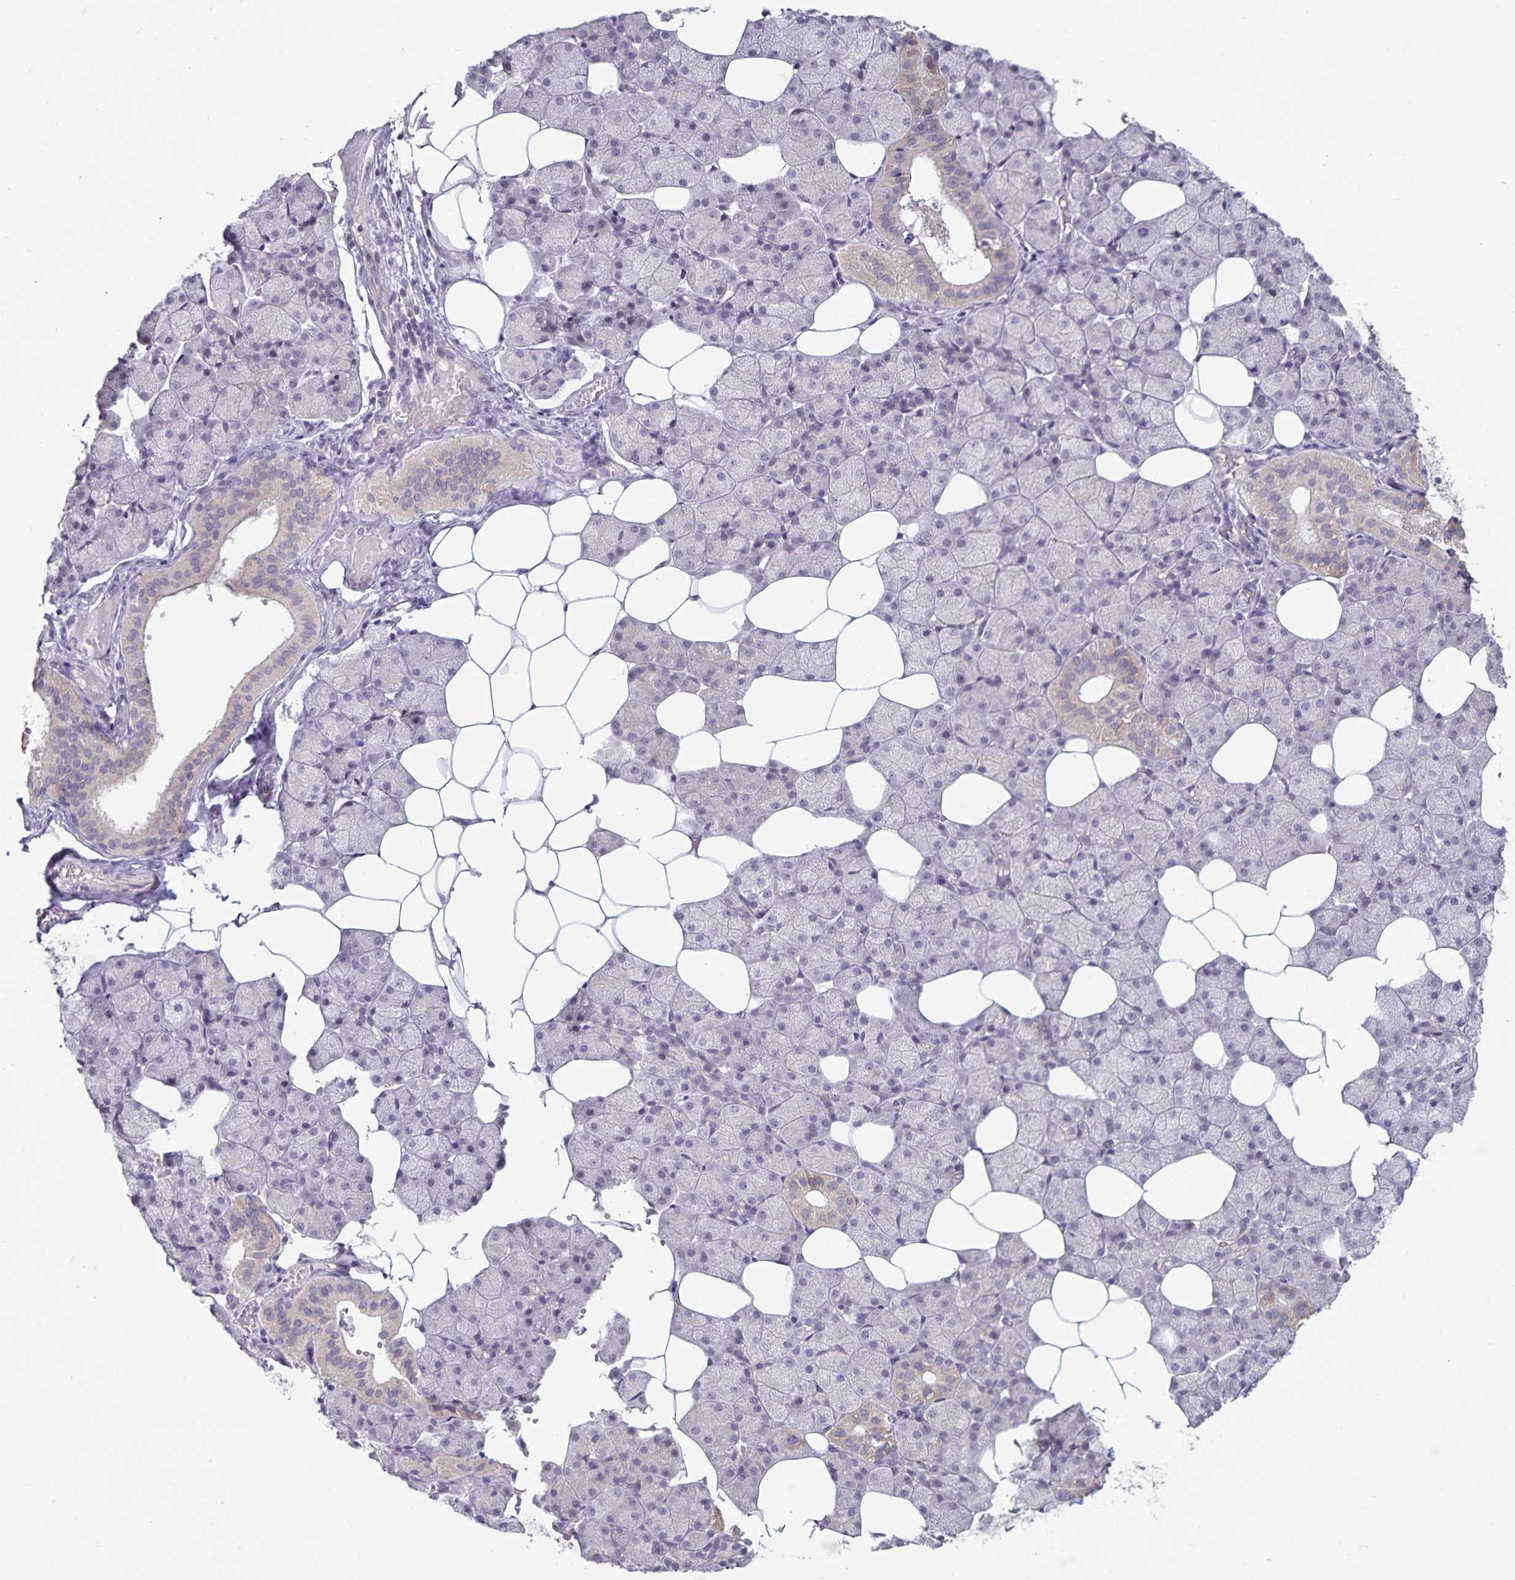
{"staining": {"intensity": "weak", "quantity": "<25%", "location": "cytoplasmic/membranous"}, "tissue": "salivary gland", "cell_type": "Glandular cells", "image_type": "normal", "snomed": [{"axis": "morphology", "description": "Normal tissue, NOS"}, {"axis": "topography", "description": "Salivary gland"}], "caption": "Immunohistochemistry histopathology image of unremarkable human salivary gland stained for a protein (brown), which reveals no expression in glandular cells.", "gene": "DNAH9", "patient": {"sex": "male", "age": 38}}